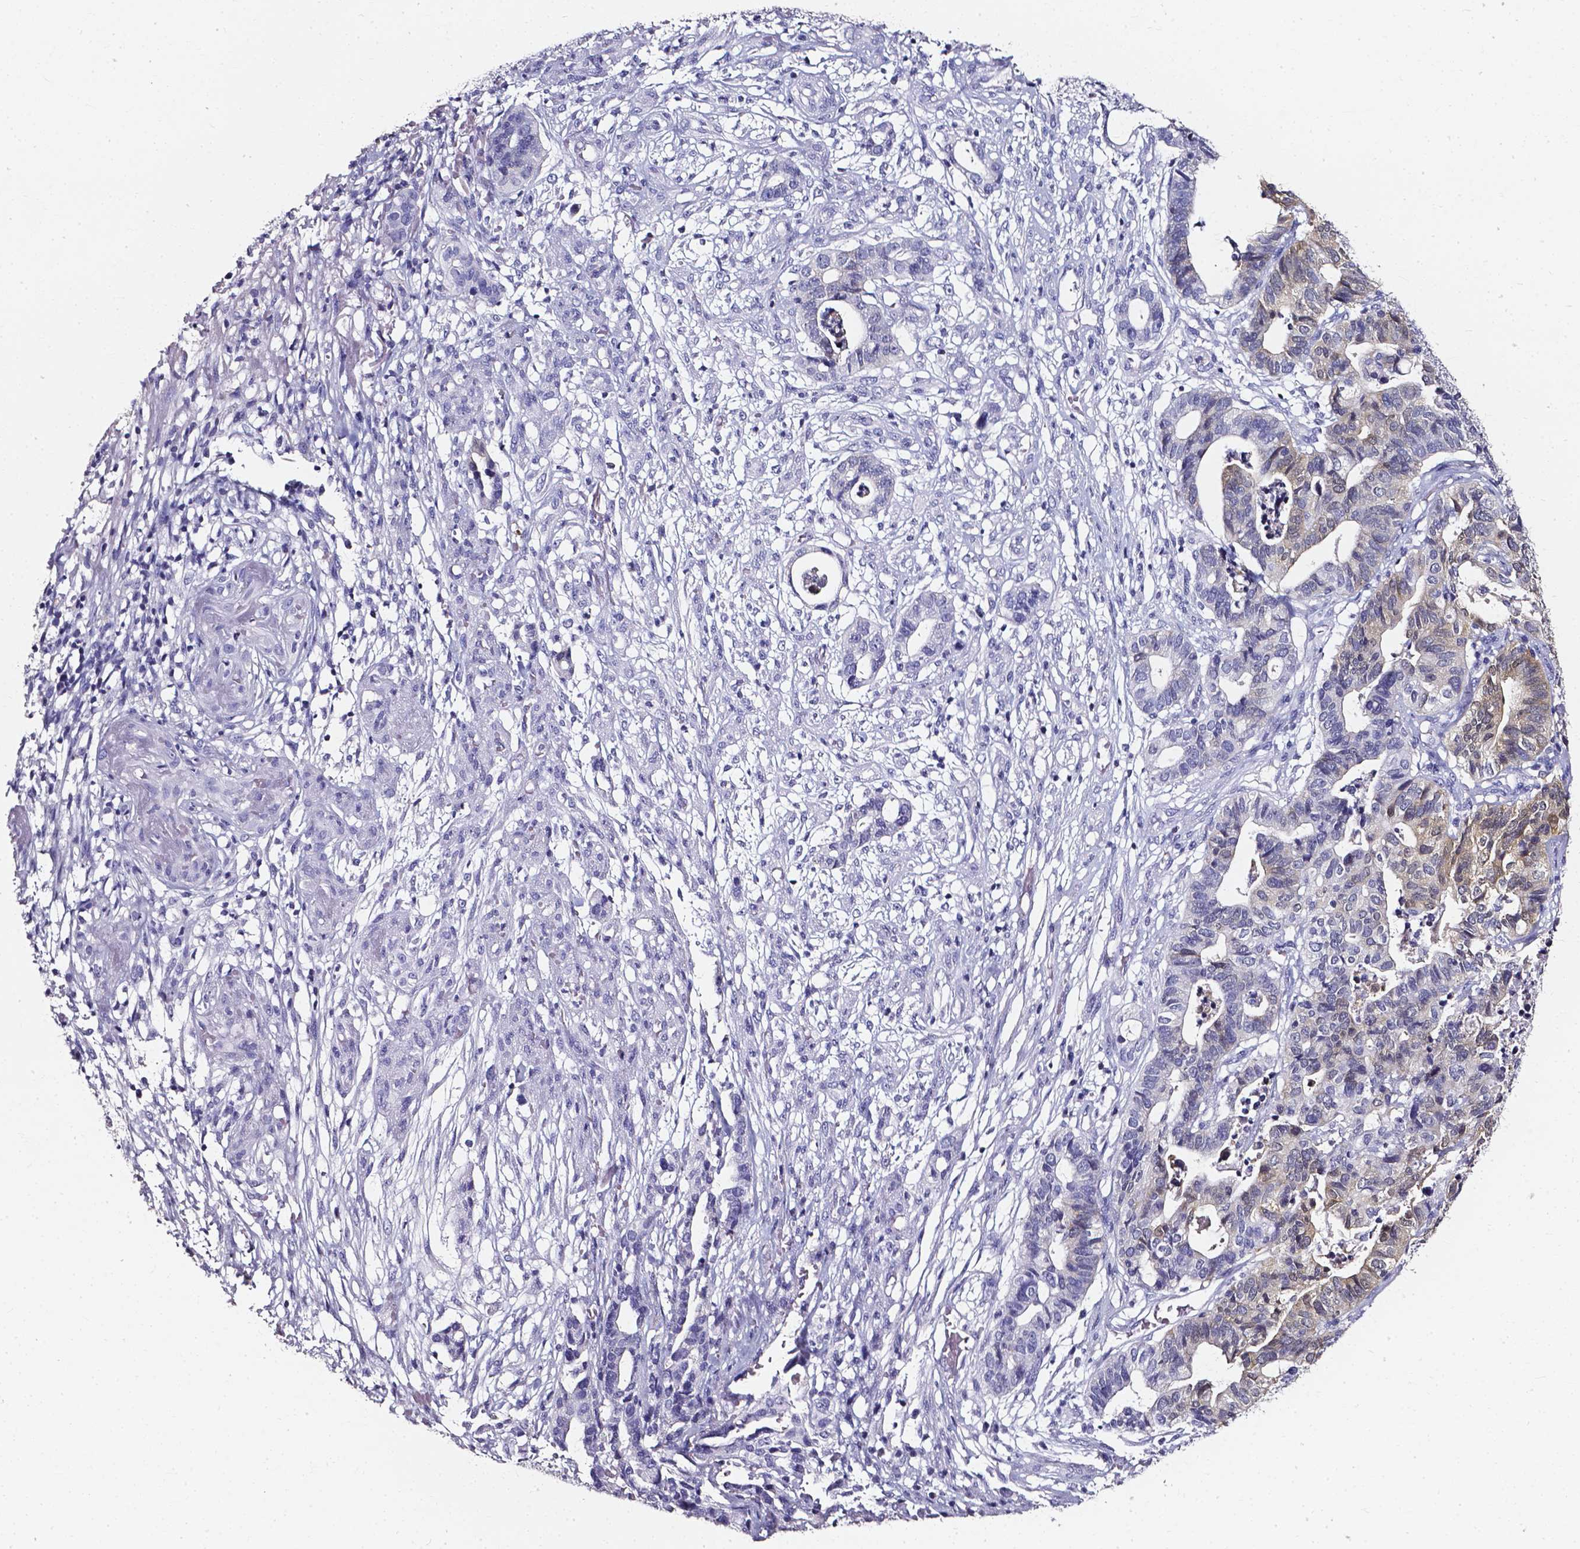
{"staining": {"intensity": "weak", "quantity": "<25%", "location": "cytoplasmic/membranous"}, "tissue": "stomach cancer", "cell_type": "Tumor cells", "image_type": "cancer", "snomed": [{"axis": "morphology", "description": "Adenocarcinoma, NOS"}, {"axis": "topography", "description": "Stomach, upper"}], "caption": "Tumor cells show no significant protein staining in stomach cancer (adenocarcinoma).", "gene": "AKR1B10", "patient": {"sex": "female", "age": 67}}